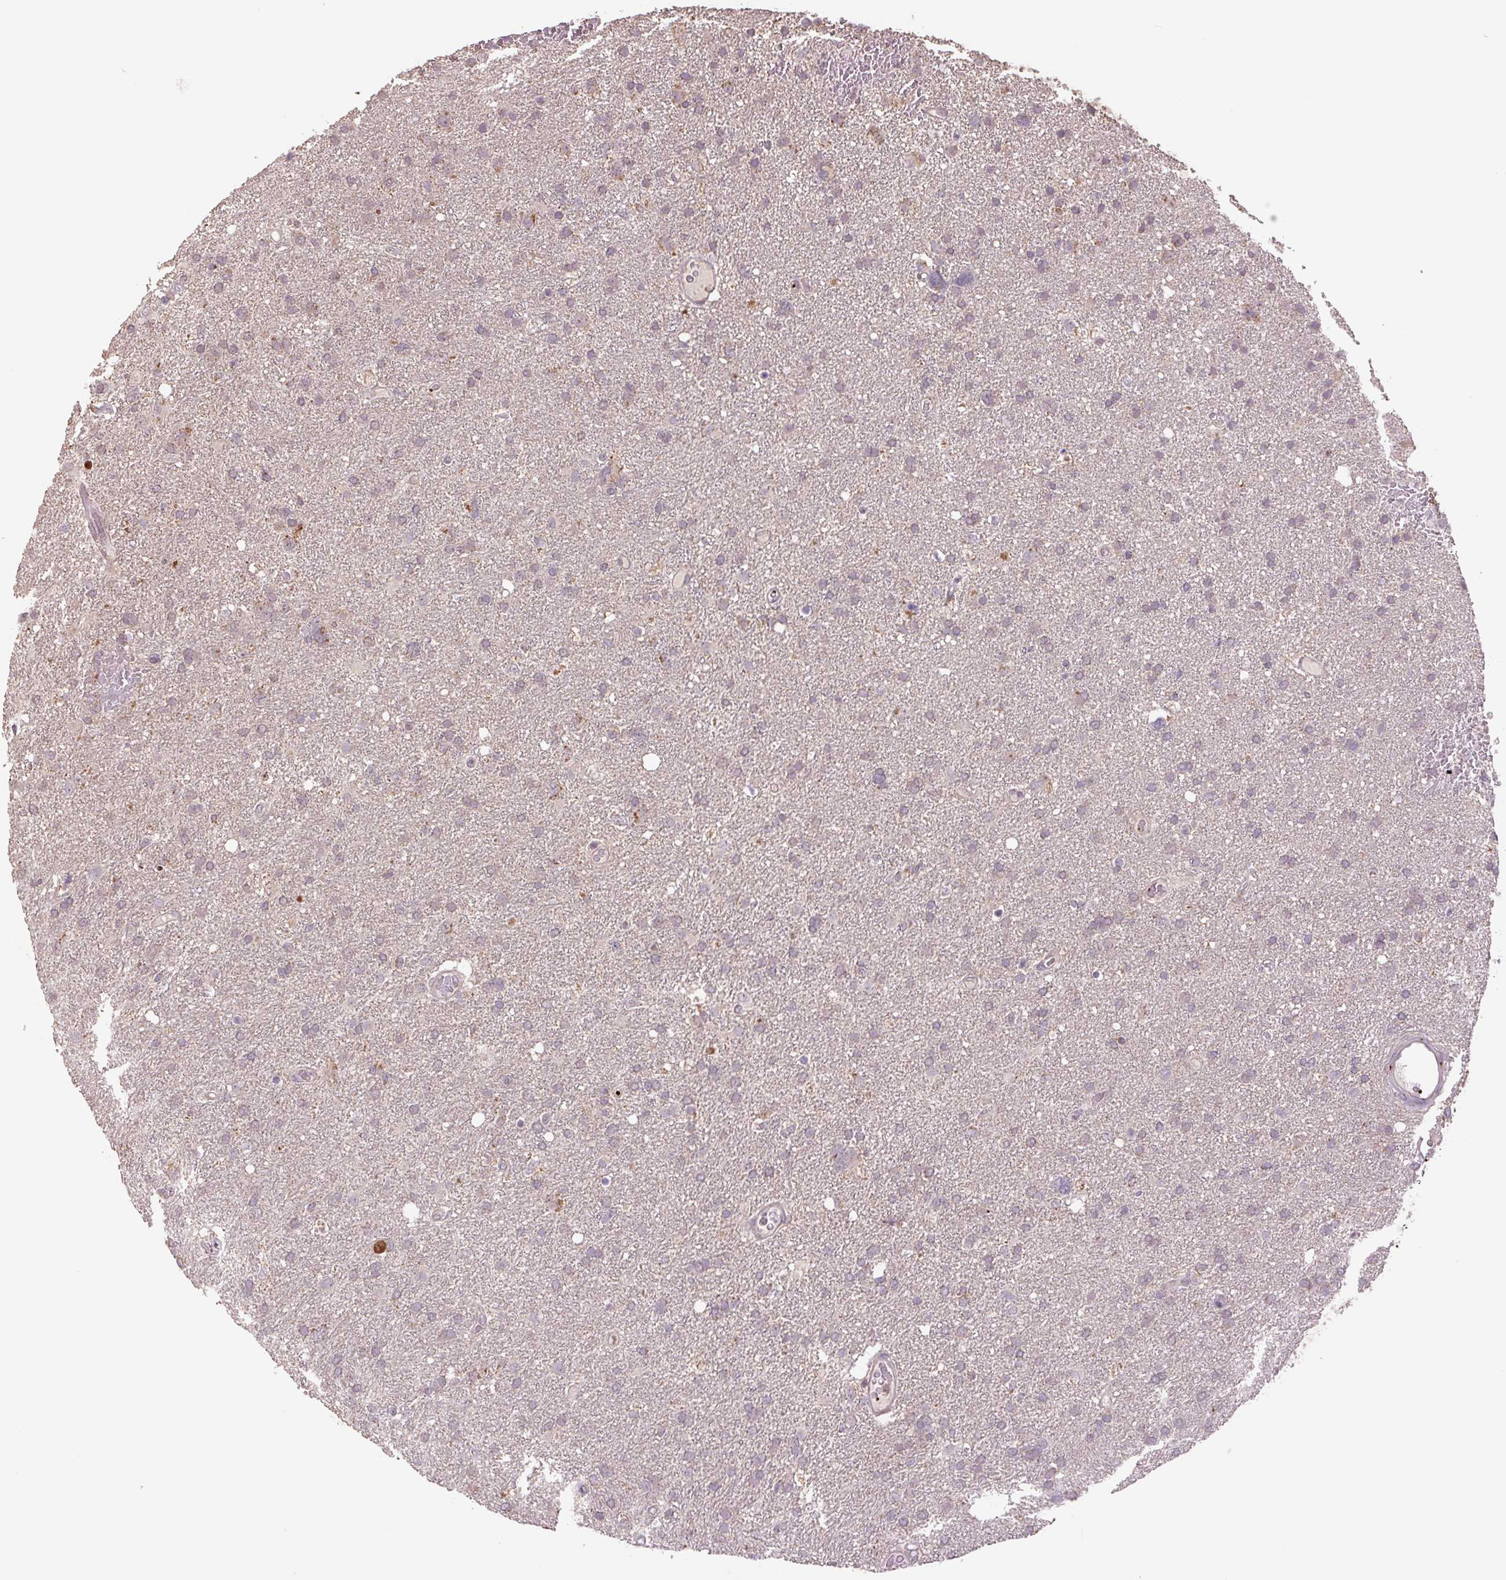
{"staining": {"intensity": "negative", "quantity": "none", "location": "none"}, "tissue": "glioma", "cell_type": "Tumor cells", "image_type": "cancer", "snomed": [{"axis": "morphology", "description": "Glioma, malignant, High grade"}, {"axis": "topography", "description": "Brain"}], "caption": "The histopathology image exhibits no significant positivity in tumor cells of glioma.", "gene": "TMEM160", "patient": {"sex": "male", "age": 61}}